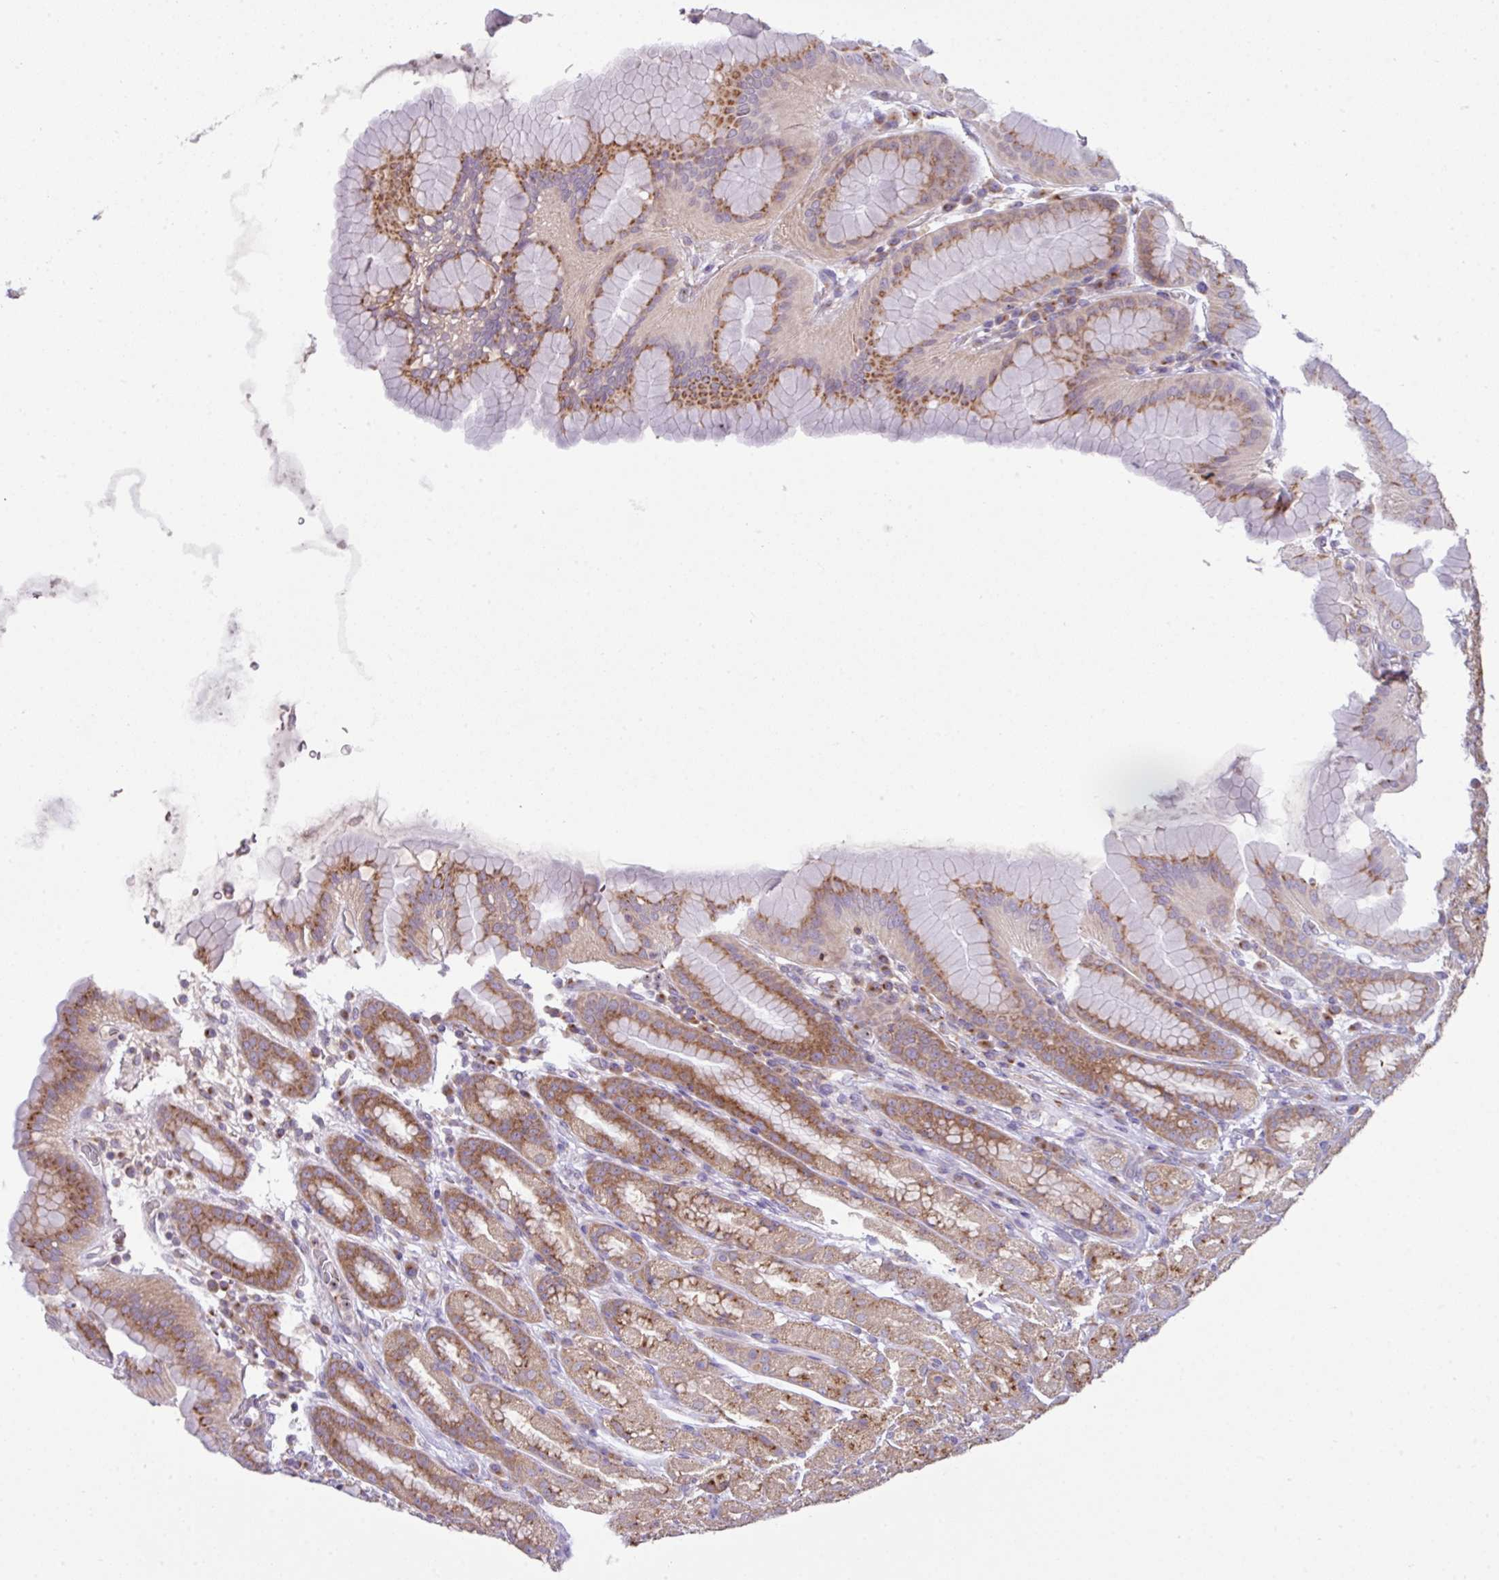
{"staining": {"intensity": "moderate", "quantity": ">75%", "location": "cytoplasmic/membranous"}, "tissue": "stomach", "cell_type": "Glandular cells", "image_type": "normal", "snomed": [{"axis": "morphology", "description": "Normal tissue, NOS"}, {"axis": "topography", "description": "Stomach, upper"}, {"axis": "topography", "description": "Stomach"}], "caption": "Brown immunohistochemical staining in benign human stomach demonstrates moderate cytoplasmic/membranous positivity in about >75% of glandular cells.", "gene": "VTI1A", "patient": {"sex": "male", "age": 68}}